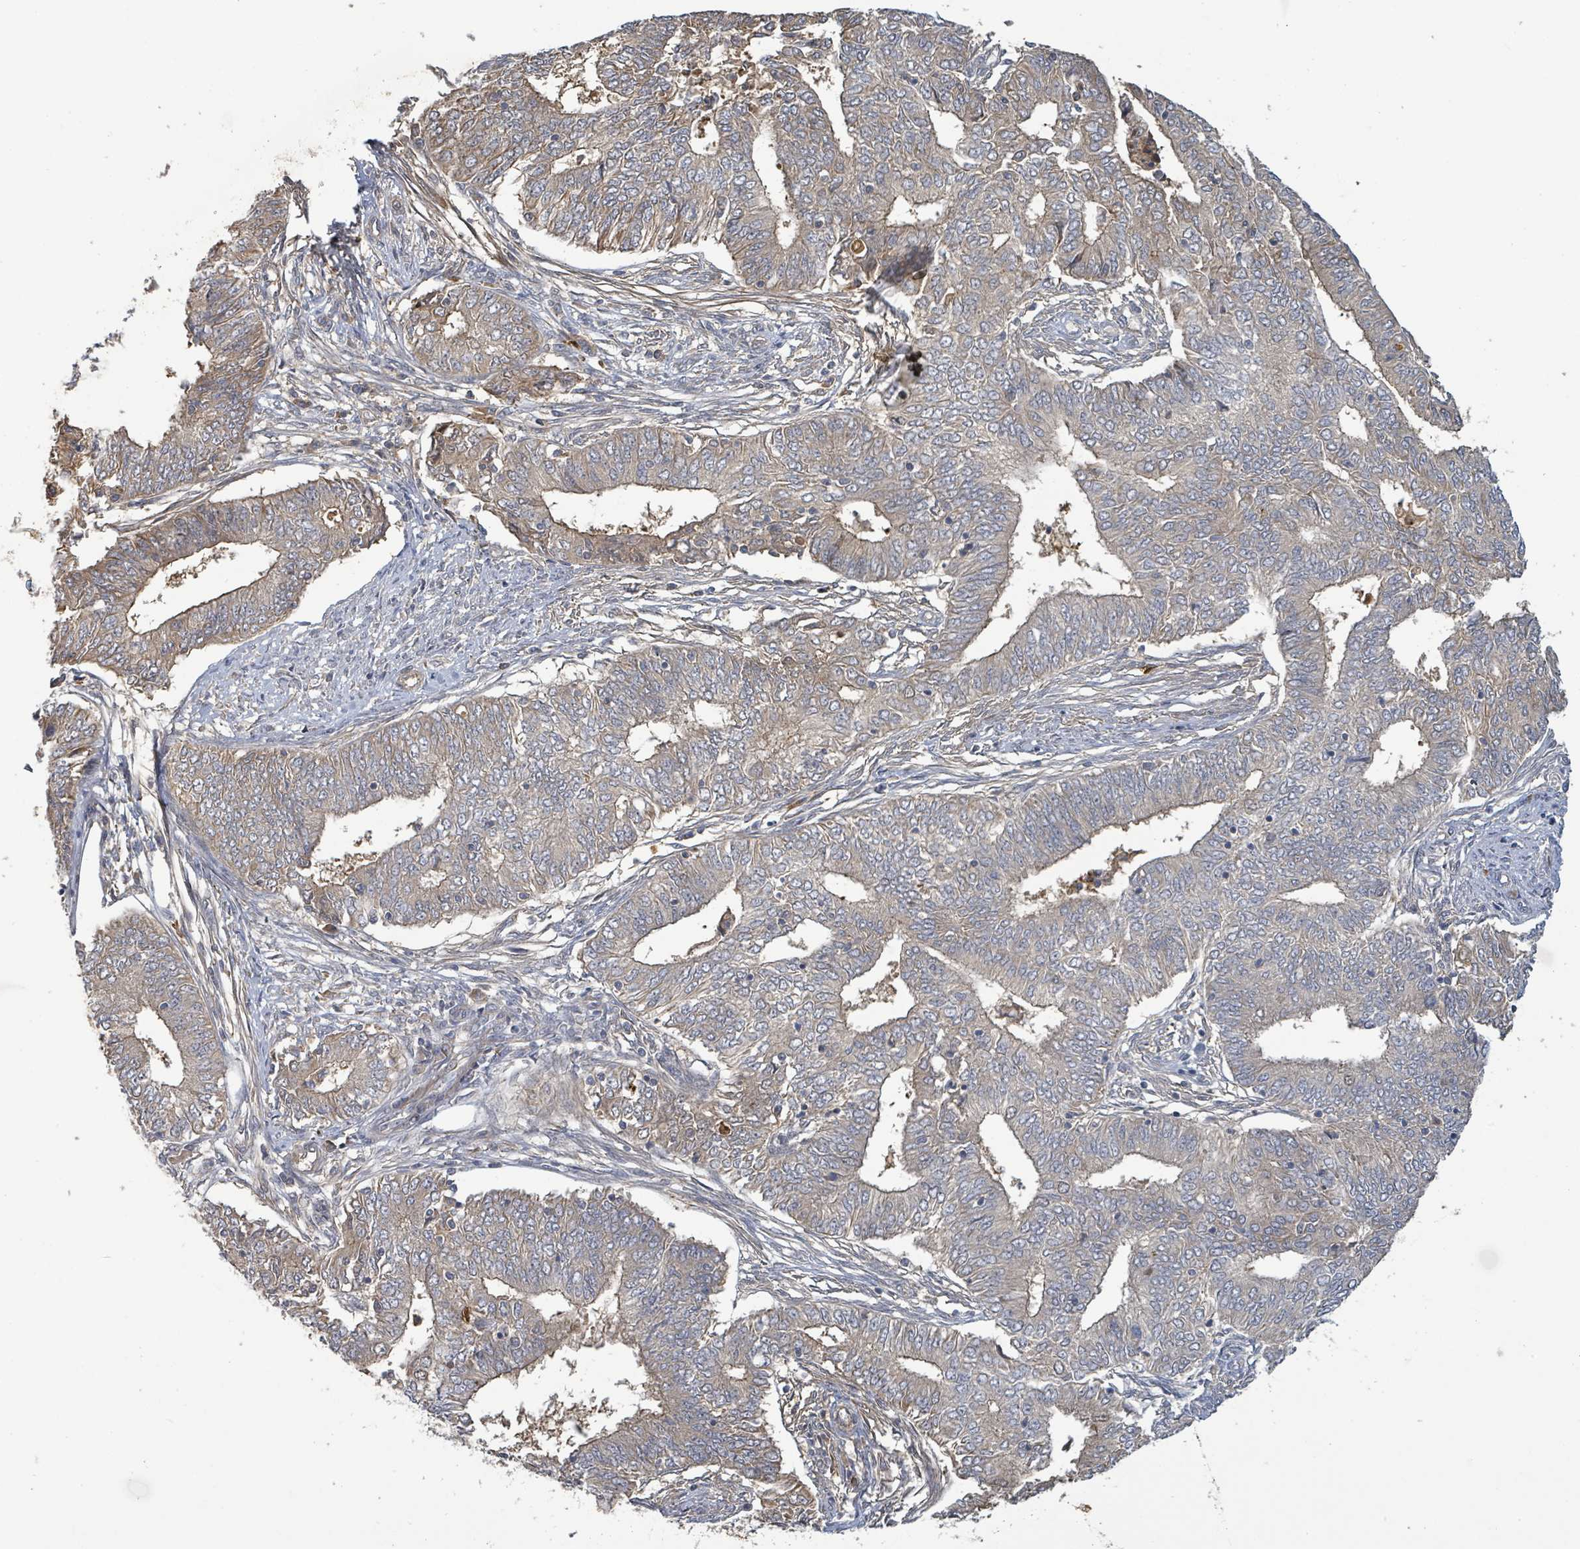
{"staining": {"intensity": "weak", "quantity": "25%-75%", "location": "cytoplasmic/membranous"}, "tissue": "endometrial cancer", "cell_type": "Tumor cells", "image_type": "cancer", "snomed": [{"axis": "morphology", "description": "Adenocarcinoma, NOS"}, {"axis": "topography", "description": "Endometrium"}], "caption": "Human adenocarcinoma (endometrial) stained with a protein marker exhibits weak staining in tumor cells.", "gene": "STARD4", "patient": {"sex": "female", "age": 62}}